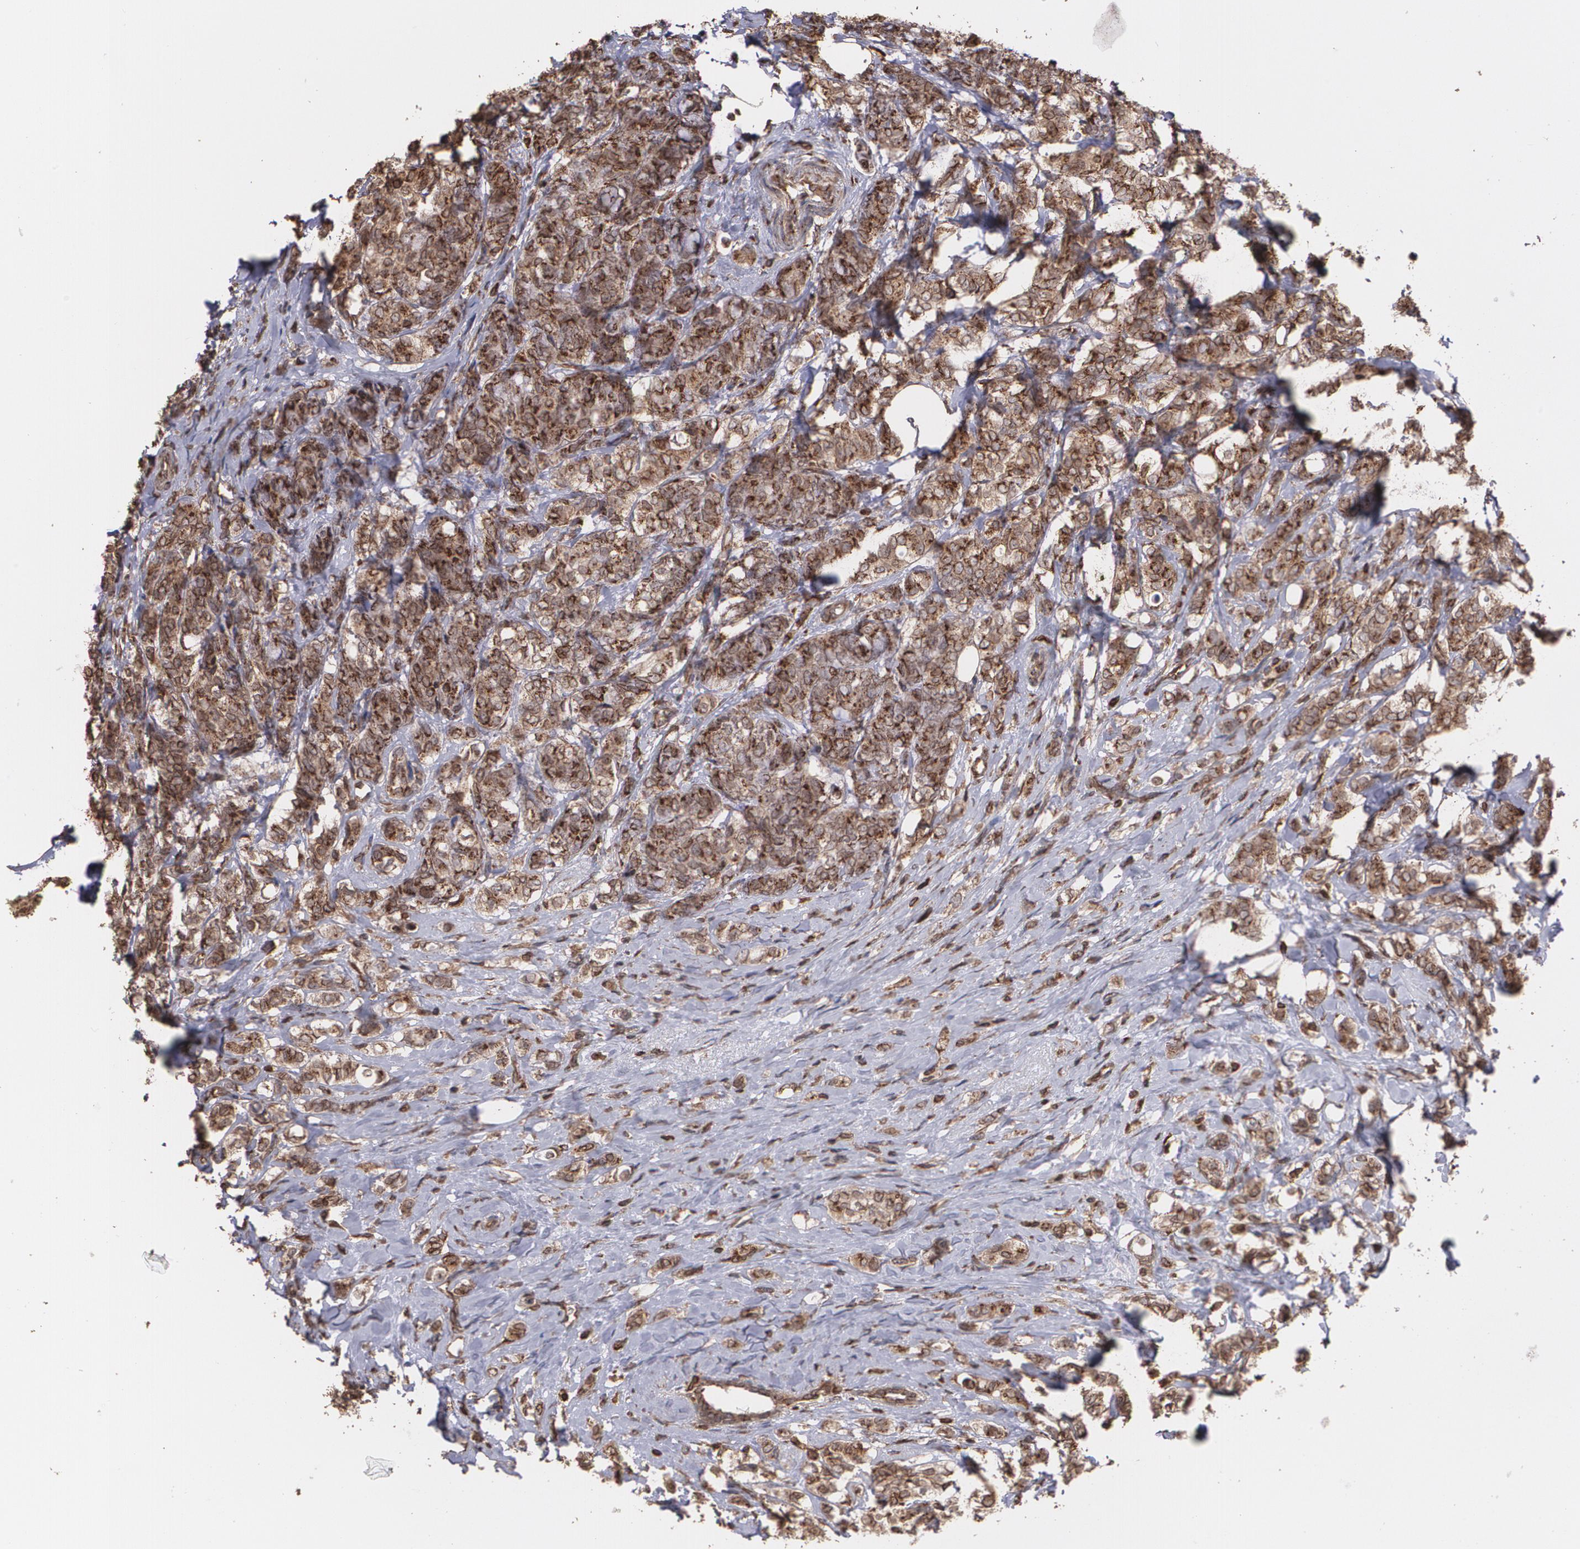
{"staining": {"intensity": "strong", "quantity": ">75%", "location": "cytoplasmic/membranous"}, "tissue": "breast cancer", "cell_type": "Tumor cells", "image_type": "cancer", "snomed": [{"axis": "morphology", "description": "Lobular carcinoma"}, {"axis": "topography", "description": "Breast"}], "caption": "This micrograph demonstrates immunohistochemistry staining of human breast lobular carcinoma, with high strong cytoplasmic/membranous positivity in about >75% of tumor cells.", "gene": "TRIP11", "patient": {"sex": "female", "age": 60}}